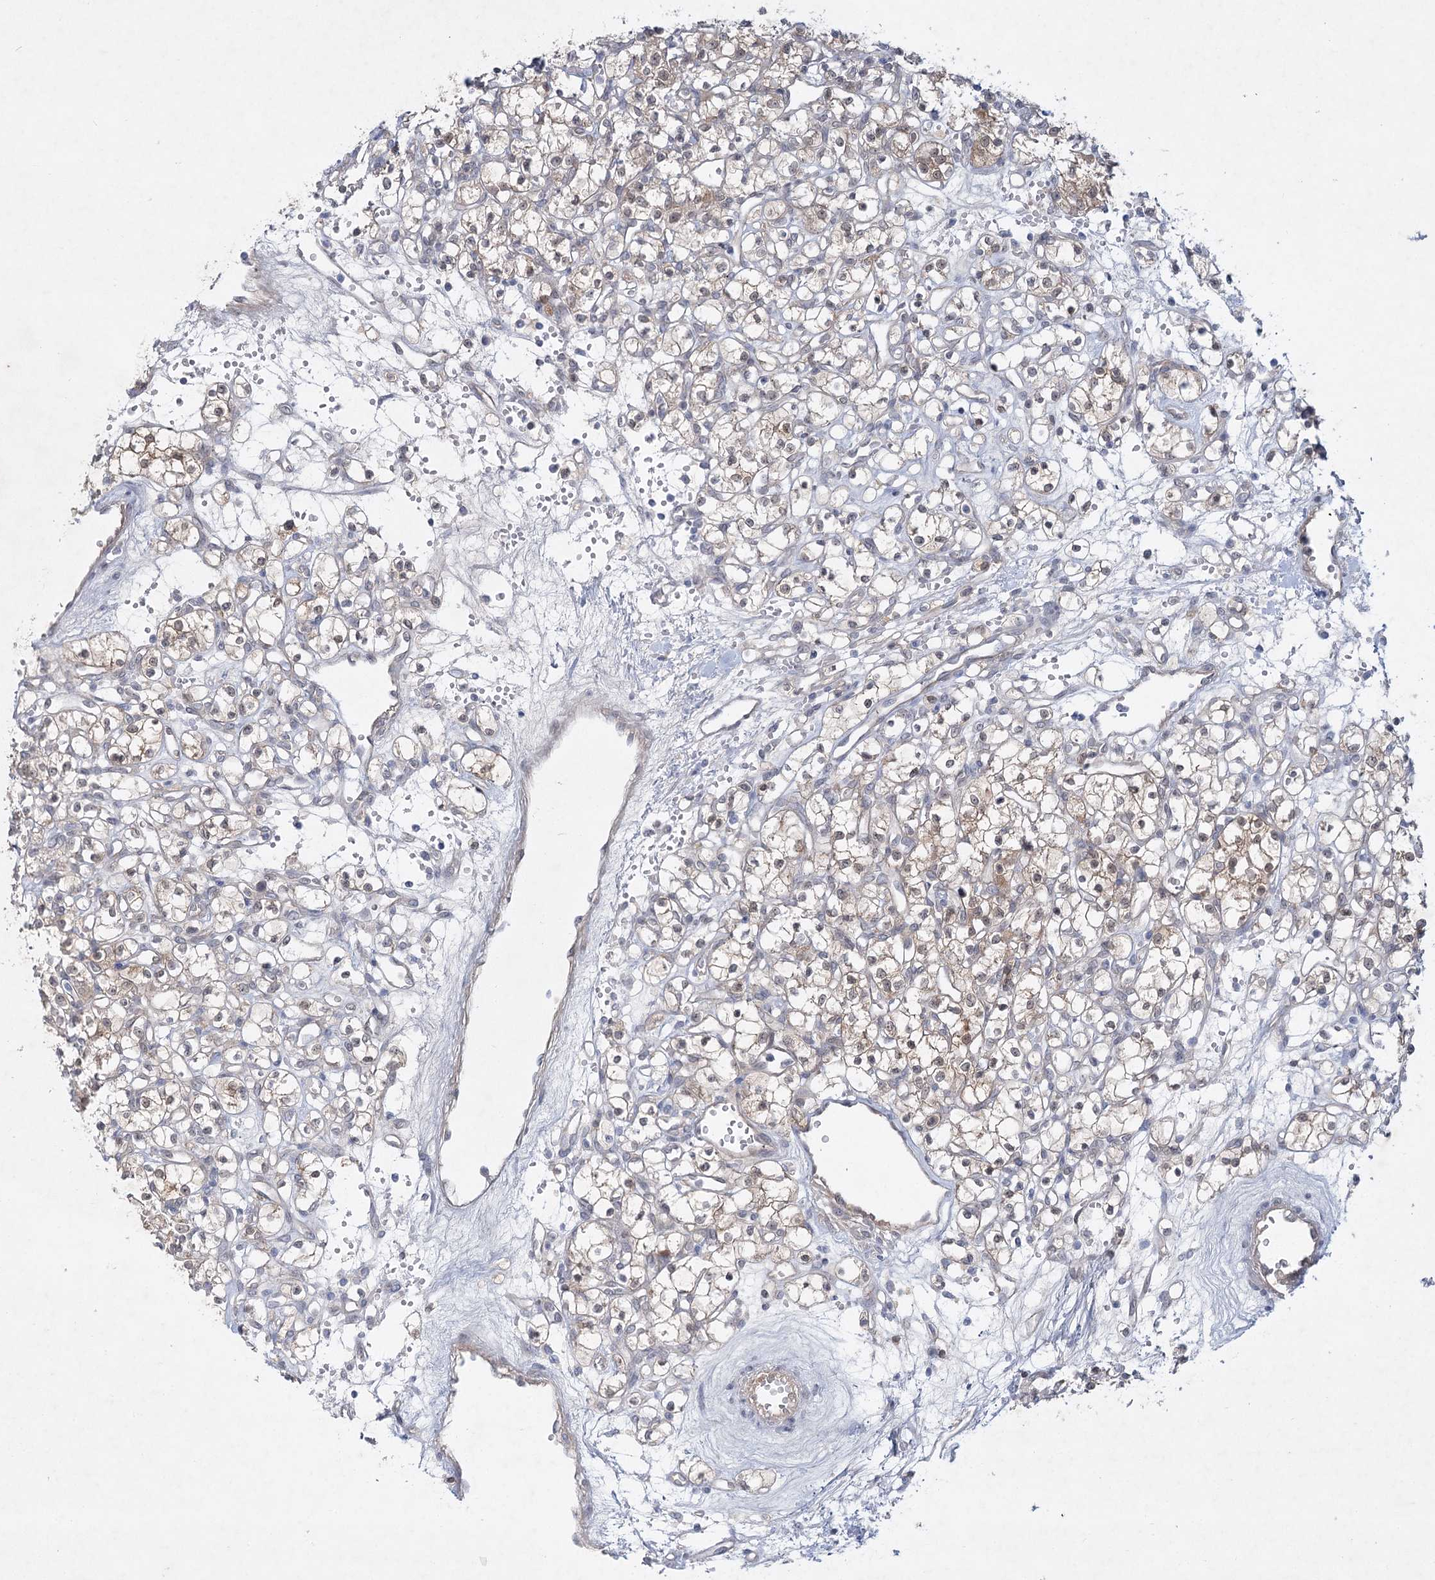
{"staining": {"intensity": "weak", "quantity": "25%-75%", "location": "cytoplasmic/membranous"}, "tissue": "renal cancer", "cell_type": "Tumor cells", "image_type": "cancer", "snomed": [{"axis": "morphology", "description": "Adenocarcinoma, NOS"}, {"axis": "topography", "description": "Kidney"}], "caption": "An immunohistochemistry photomicrograph of tumor tissue is shown. Protein staining in brown labels weak cytoplasmic/membranous positivity in renal adenocarcinoma within tumor cells.", "gene": "AAMDC", "patient": {"sex": "female", "age": 59}}